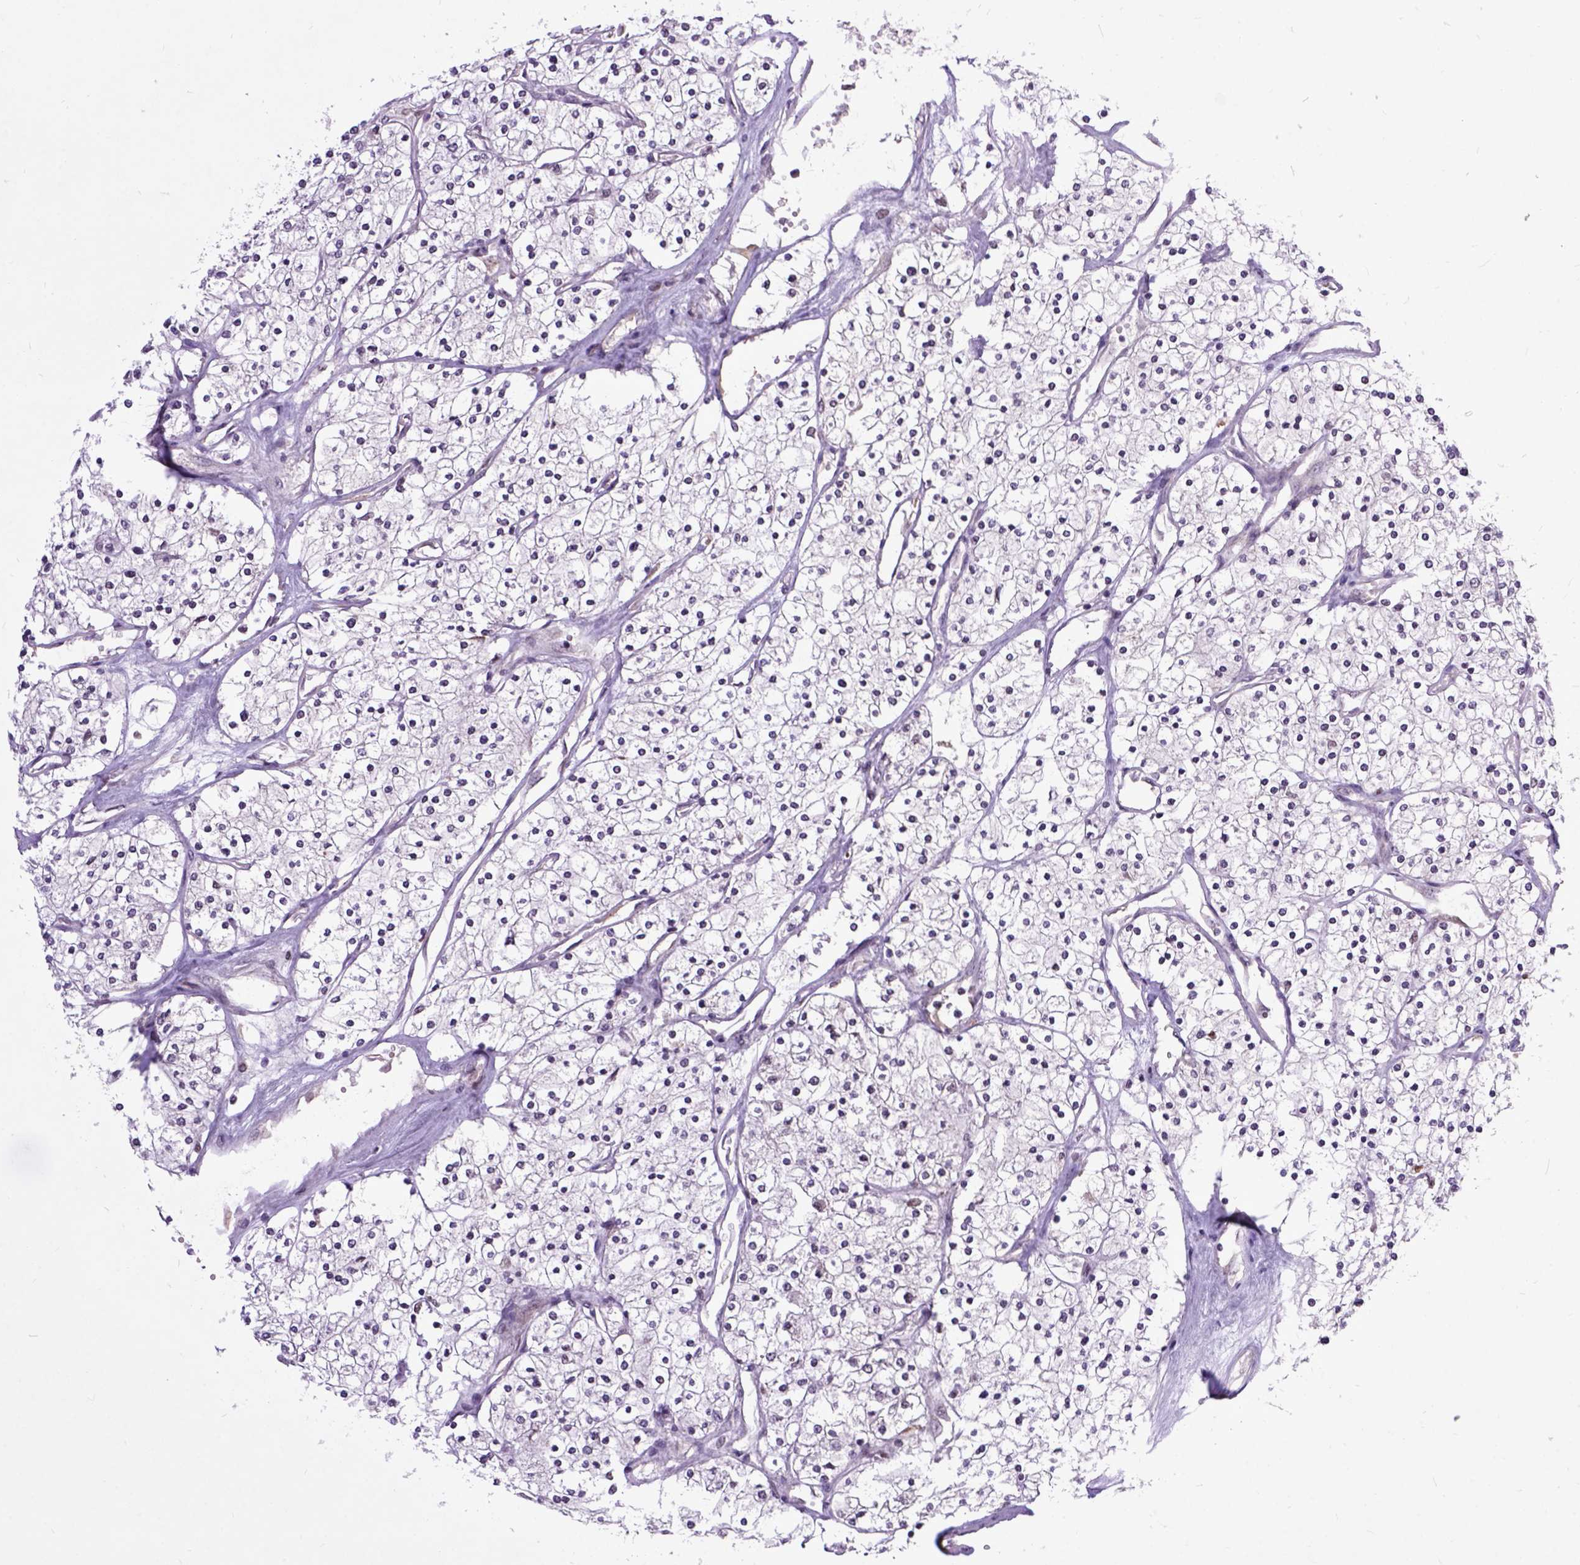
{"staining": {"intensity": "negative", "quantity": "none", "location": "none"}, "tissue": "renal cancer", "cell_type": "Tumor cells", "image_type": "cancer", "snomed": [{"axis": "morphology", "description": "Adenocarcinoma, NOS"}, {"axis": "topography", "description": "Kidney"}], "caption": "This is an IHC histopathology image of renal cancer (adenocarcinoma). There is no staining in tumor cells.", "gene": "RCC2", "patient": {"sex": "male", "age": 80}}